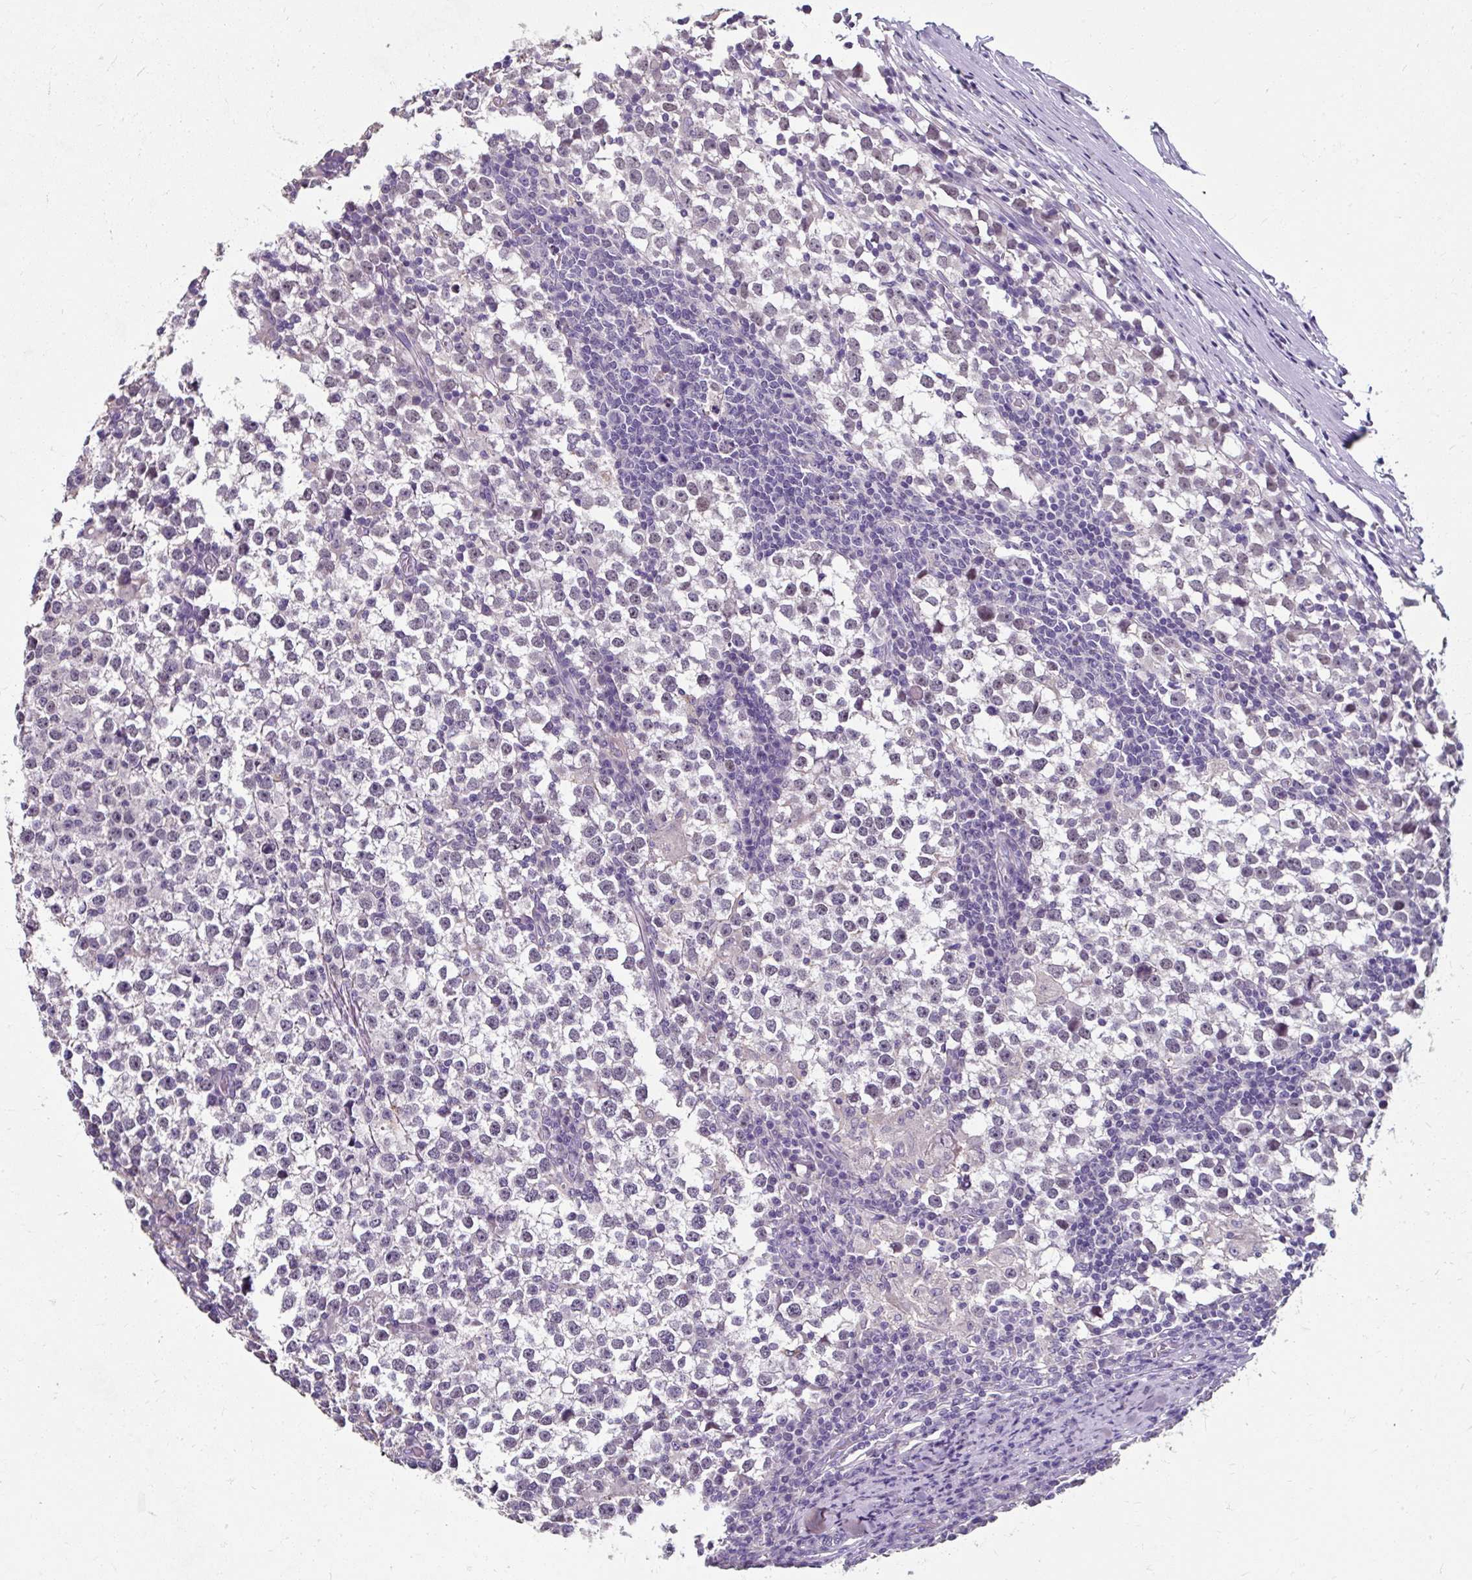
{"staining": {"intensity": "weak", "quantity": "25%-75%", "location": "nuclear"}, "tissue": "testis cancer", "cell_type": "Tumor cells", "image_type": "cancer", "snomed": [{"axis": "morphology", "description": "Seminoma, NOS"}, {"axis": "topography", "description": "Testis"}], "caption": "A high-resolution histopathology image shows immunohistochemistry staining of testis cancer (seminoma), which displays weak nuclear expression in about 25%-75% of tumor cells.", "gene": "KLHL24", "patient": {"sex": "male", "age": 65}}